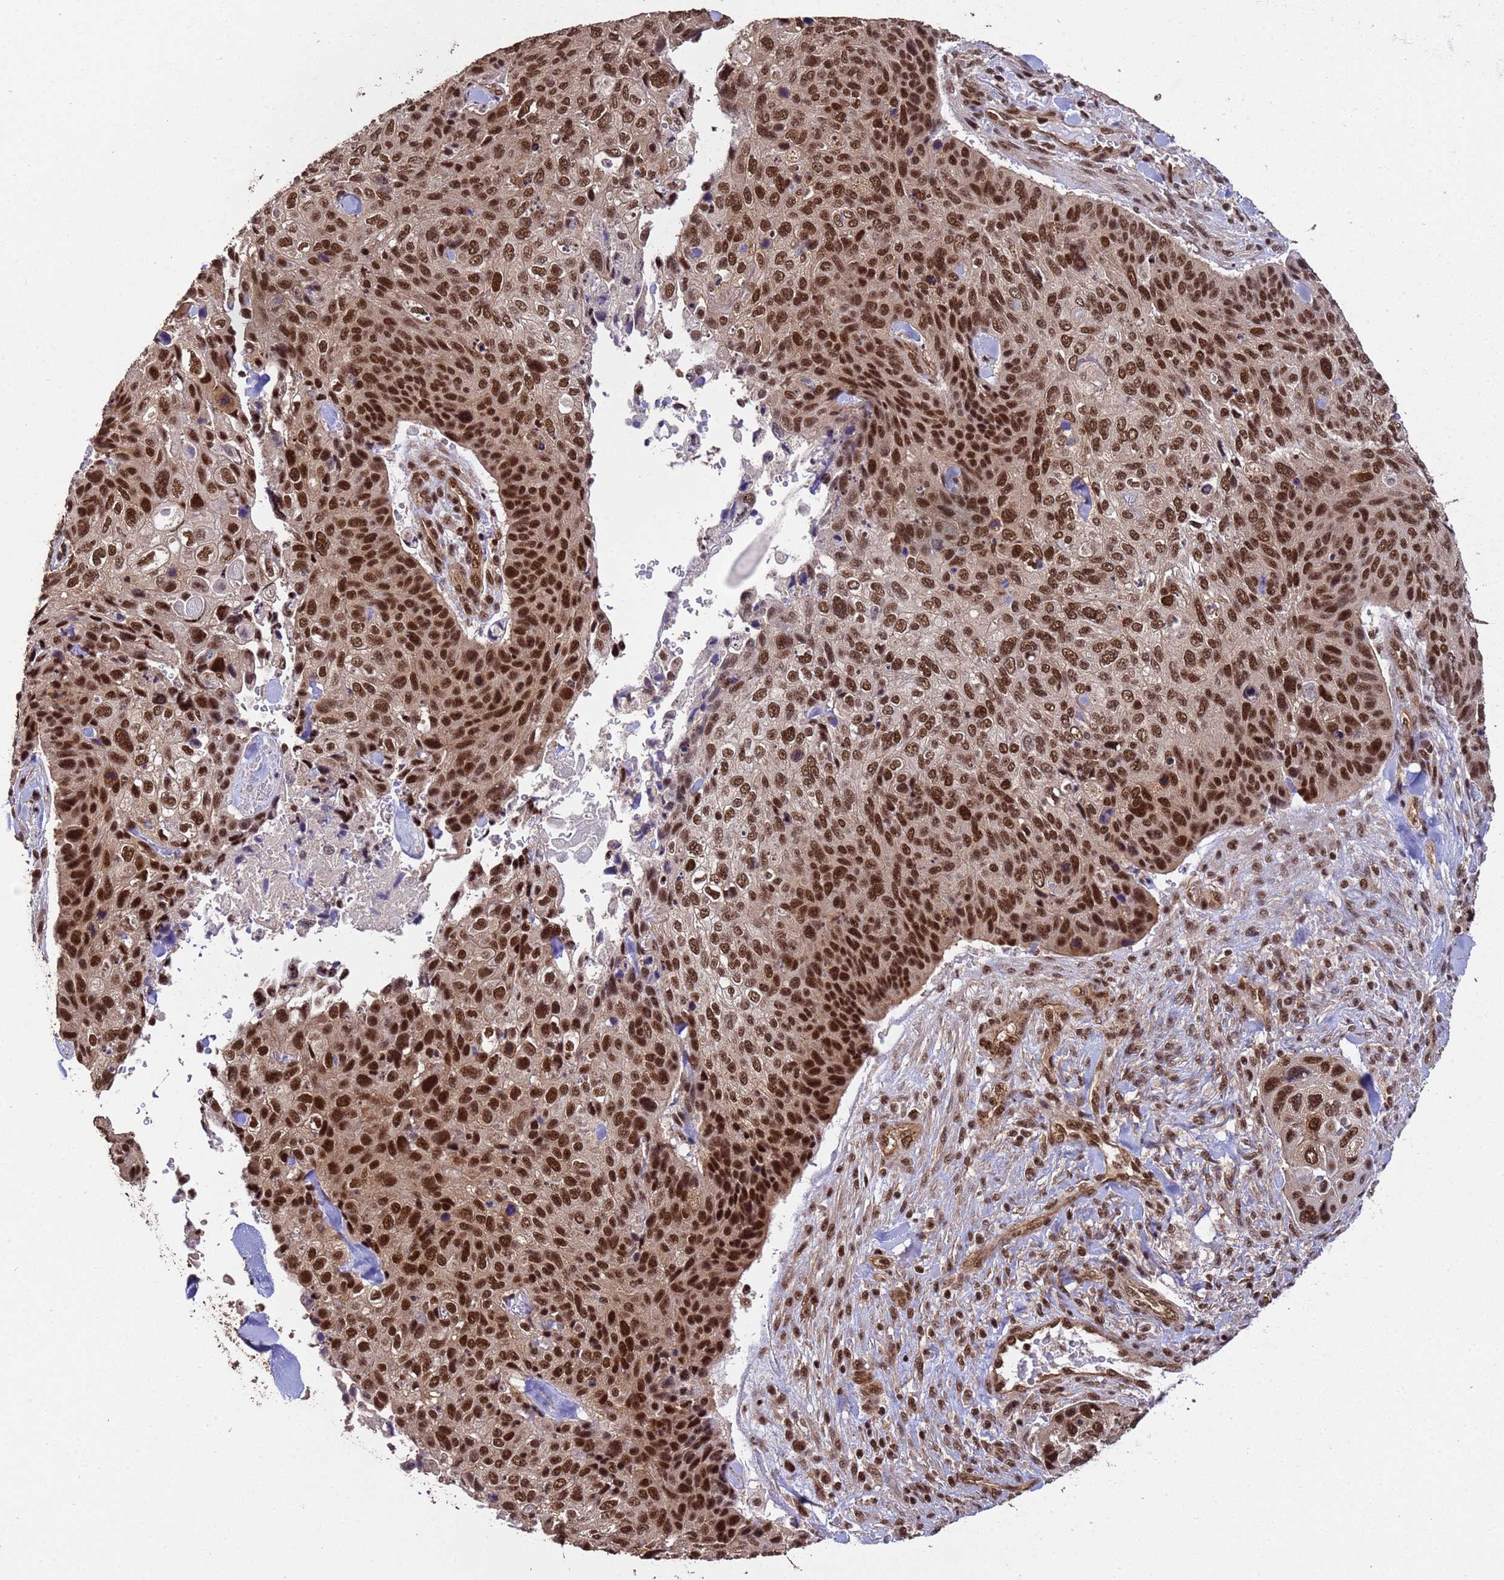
{"staining": {"intensity": "strong", "quantity": ">75%", "location": "cytoplasmic/membranous,nuclear"}, "tissue": "skin cancer", "cell_type": "Tumor cells", "image_type": "cancer", "snomed": [{"axis": "morphology", "description": "Basal cell carcinoma"}, {"axis": "topography", "description": "Skin"}], "caption": "A high-resolution photomicrograph shows immunohistochemistry (IHC) staining of skin basal cell carcinoma, which exhibits strong cytoplasmic/membranous and nuclear expression in about >75% of tumor cells. Ihc stains the protein of interest in brown and the nuclei are stained blue.", "gene": "SYF2", "patient": {"sex": "female", "age": 74}}